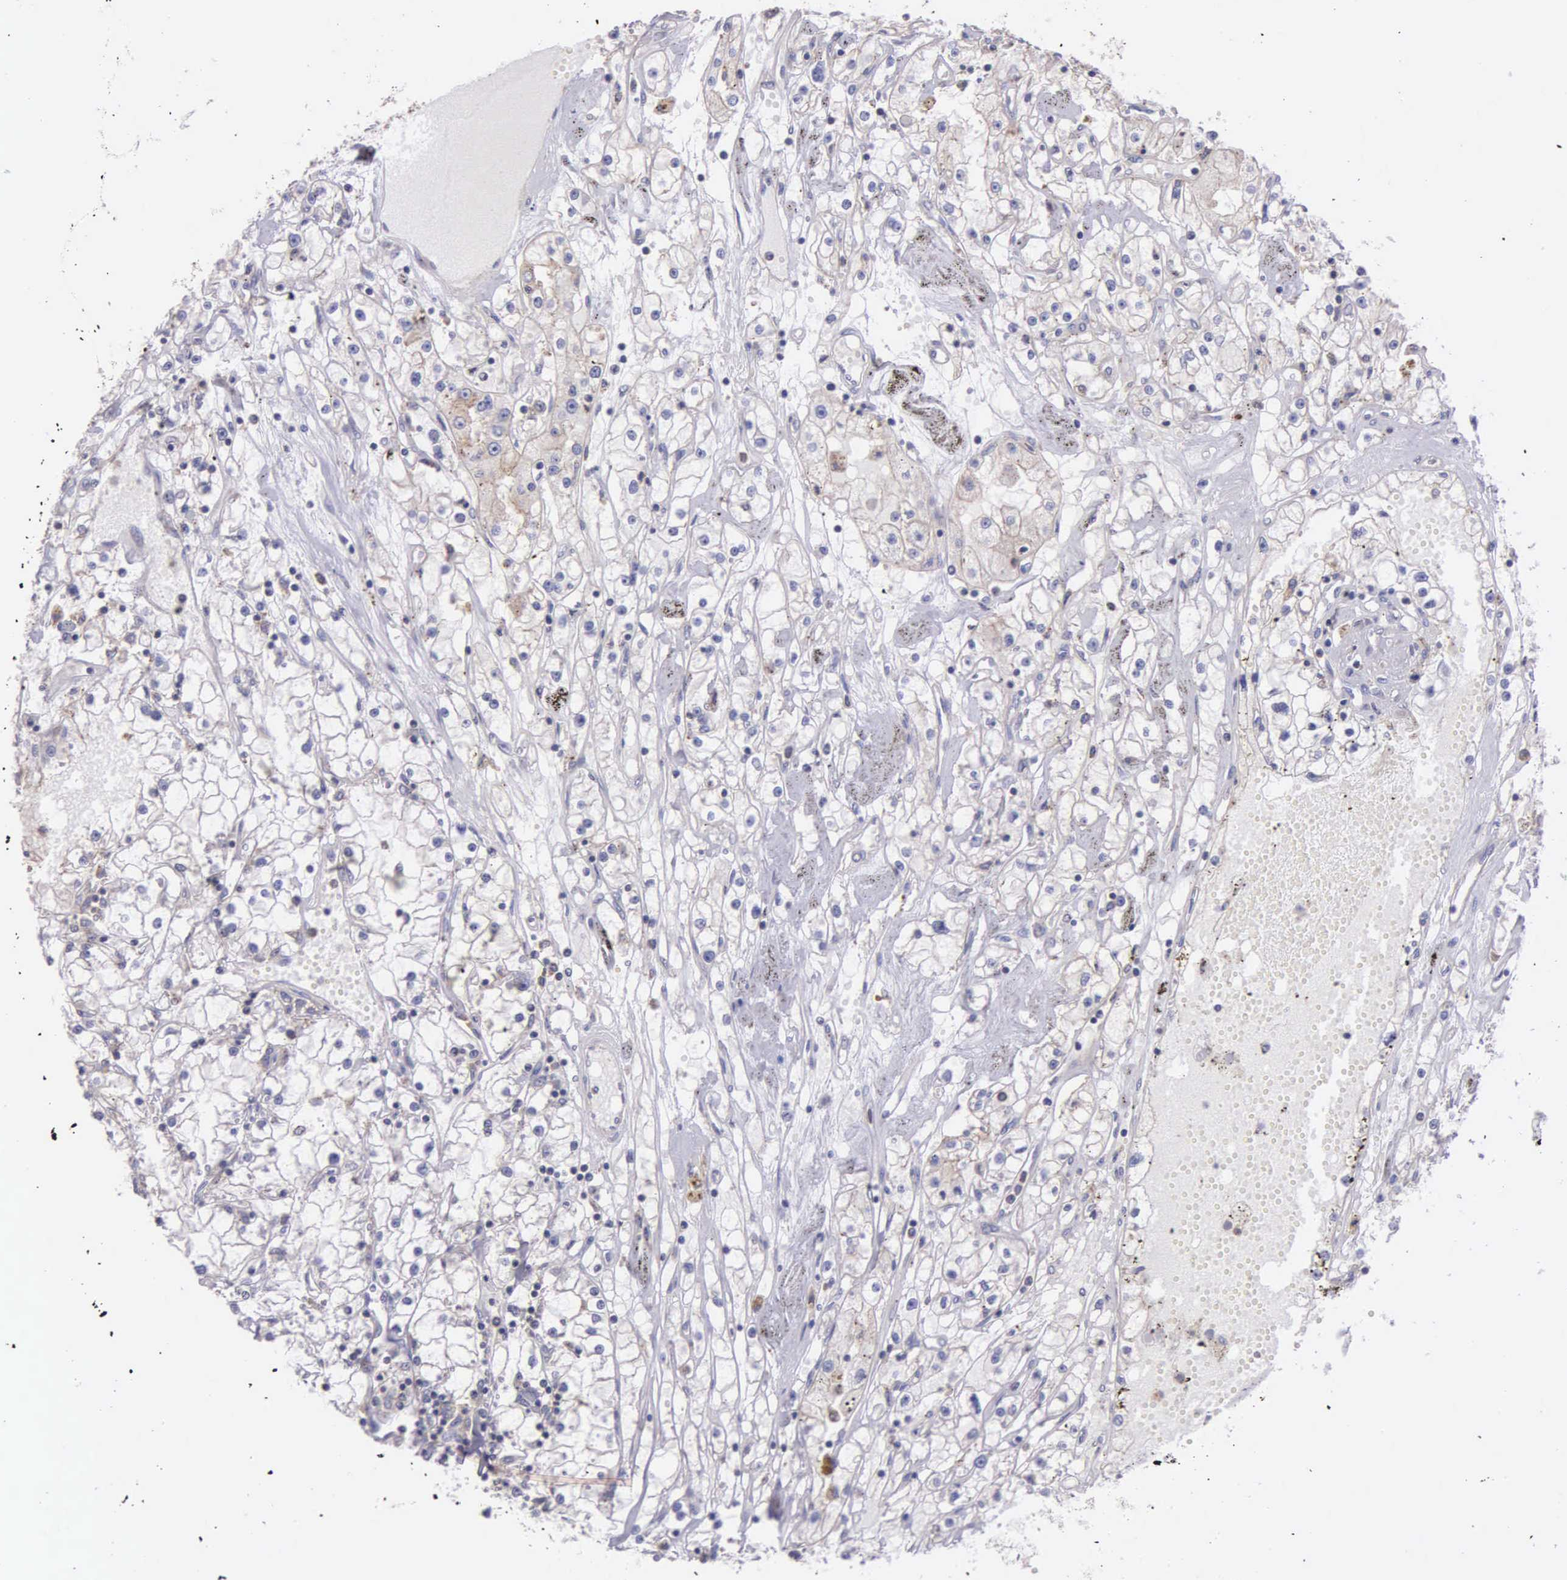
{"staining": {"intensity": "weak", "quantity": "<25%", "location": "cytoplasmic/membranous"}, "tissue": "renal cancer", "cell_type": "Tumor cells", "image_type": "cancer", "snomed": [{"axis": "morphology", "description": "Adenocarcinoma, NOS"}, {"axis": "topography", "description": "Kidney"}], "caption": "Immunohistochemistry (IHC) of human renal cancer displays no positivity in tumor cells. (DAB IHC with hematoxylin counter stain).", "gene": "MIA2", "patient": {"sex": "male", "age": 56}}